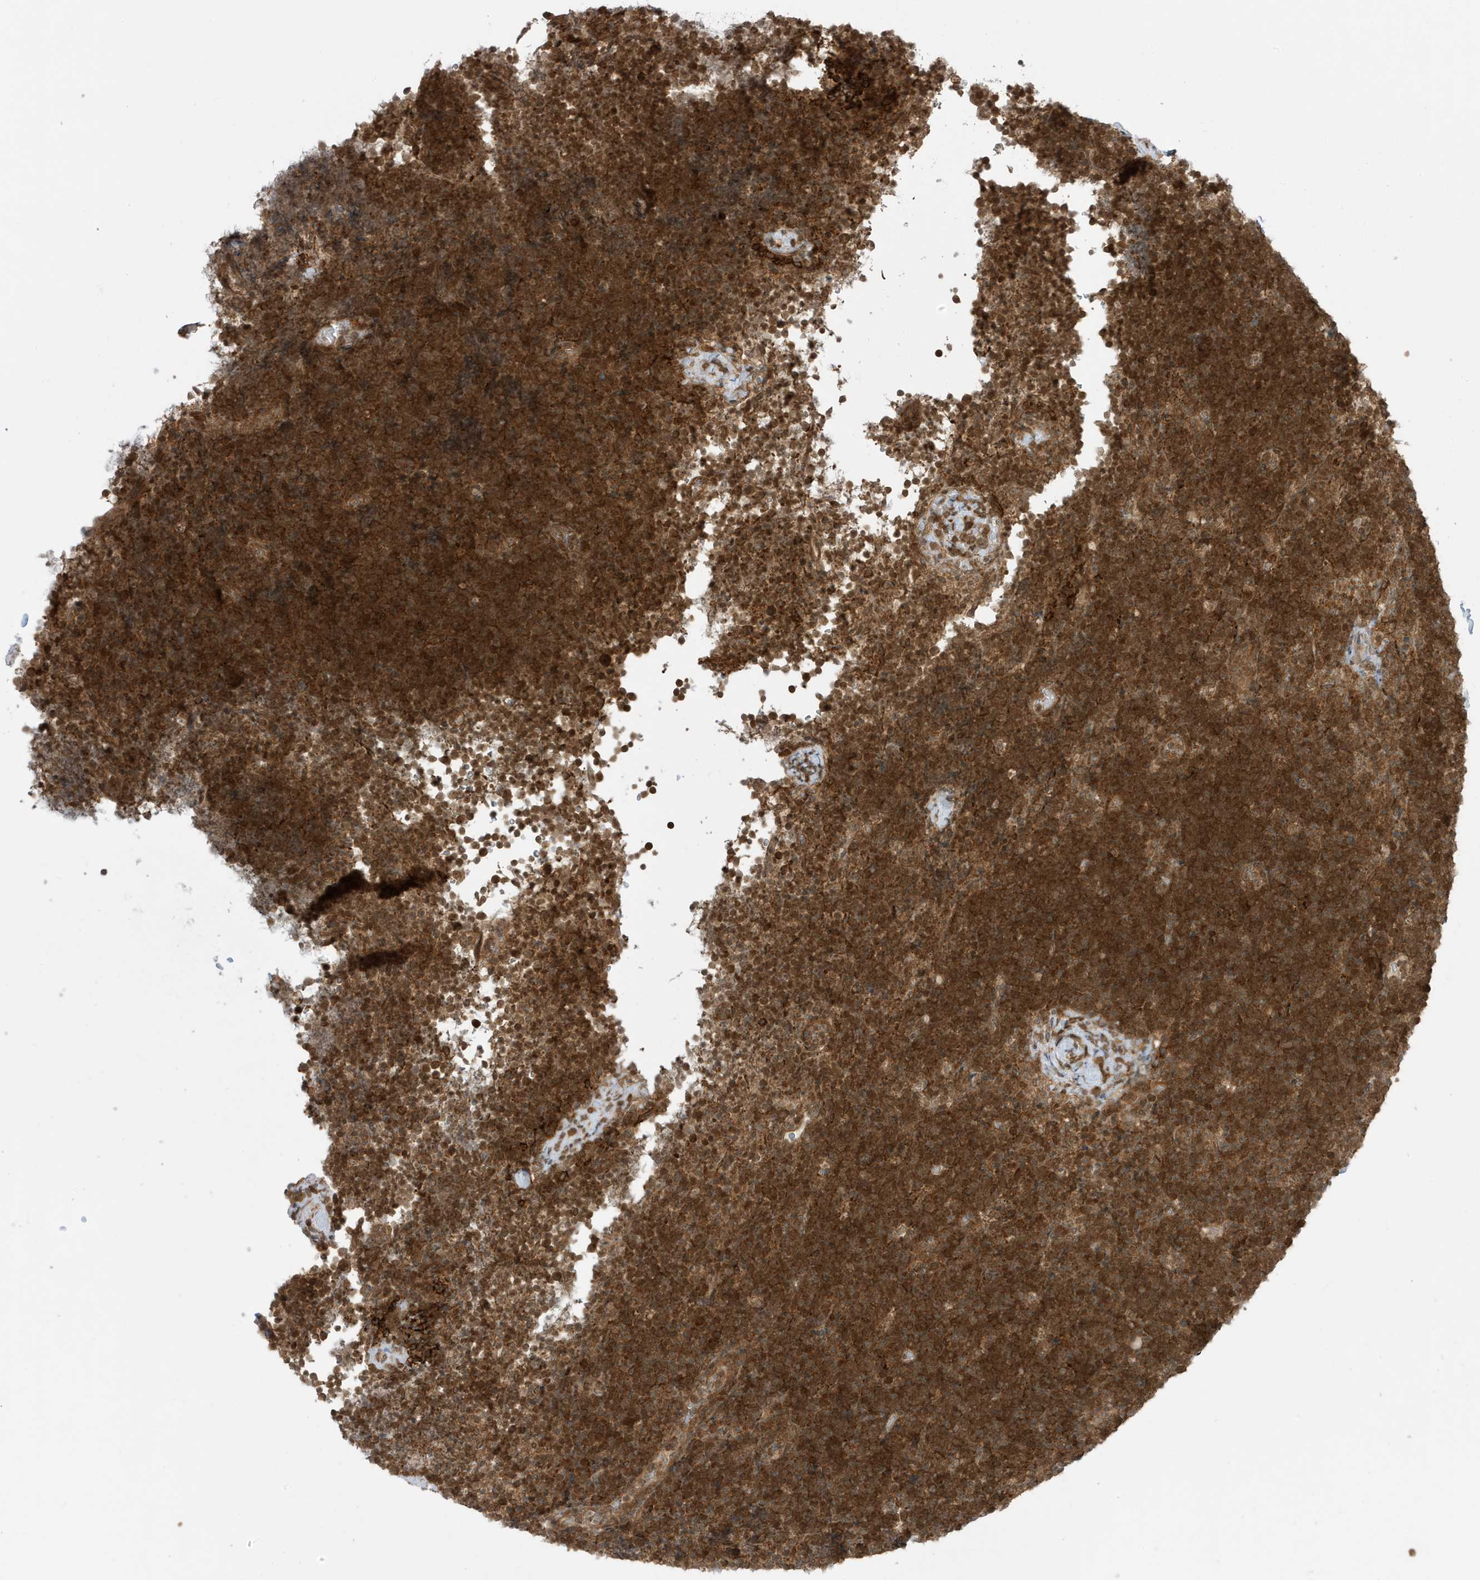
{"staining": {"intensity": "strong", "quantity": ">75%", "location": "cytoplasmic/membranous"}, "tissue": "lymphoma", "cell_type": "Tumor cells", "image_type": "cancer", "snomed": [{"axis": "morphology", "description": "Malignant lymphoma, non-Hodgkin's type, High grade"}, {"axis": "topography", "description": "Lymph node"}], "caption": "Immunohistochemical staining of malignant lymphoma, non-Hodgkin's type (high-grade) reveals high levels of strong cytoplasmic/membranous protein expression in approximately >75% of tumor cells.", "gene": "DHX36", "patient": {"sex": "male", "age": 13}}